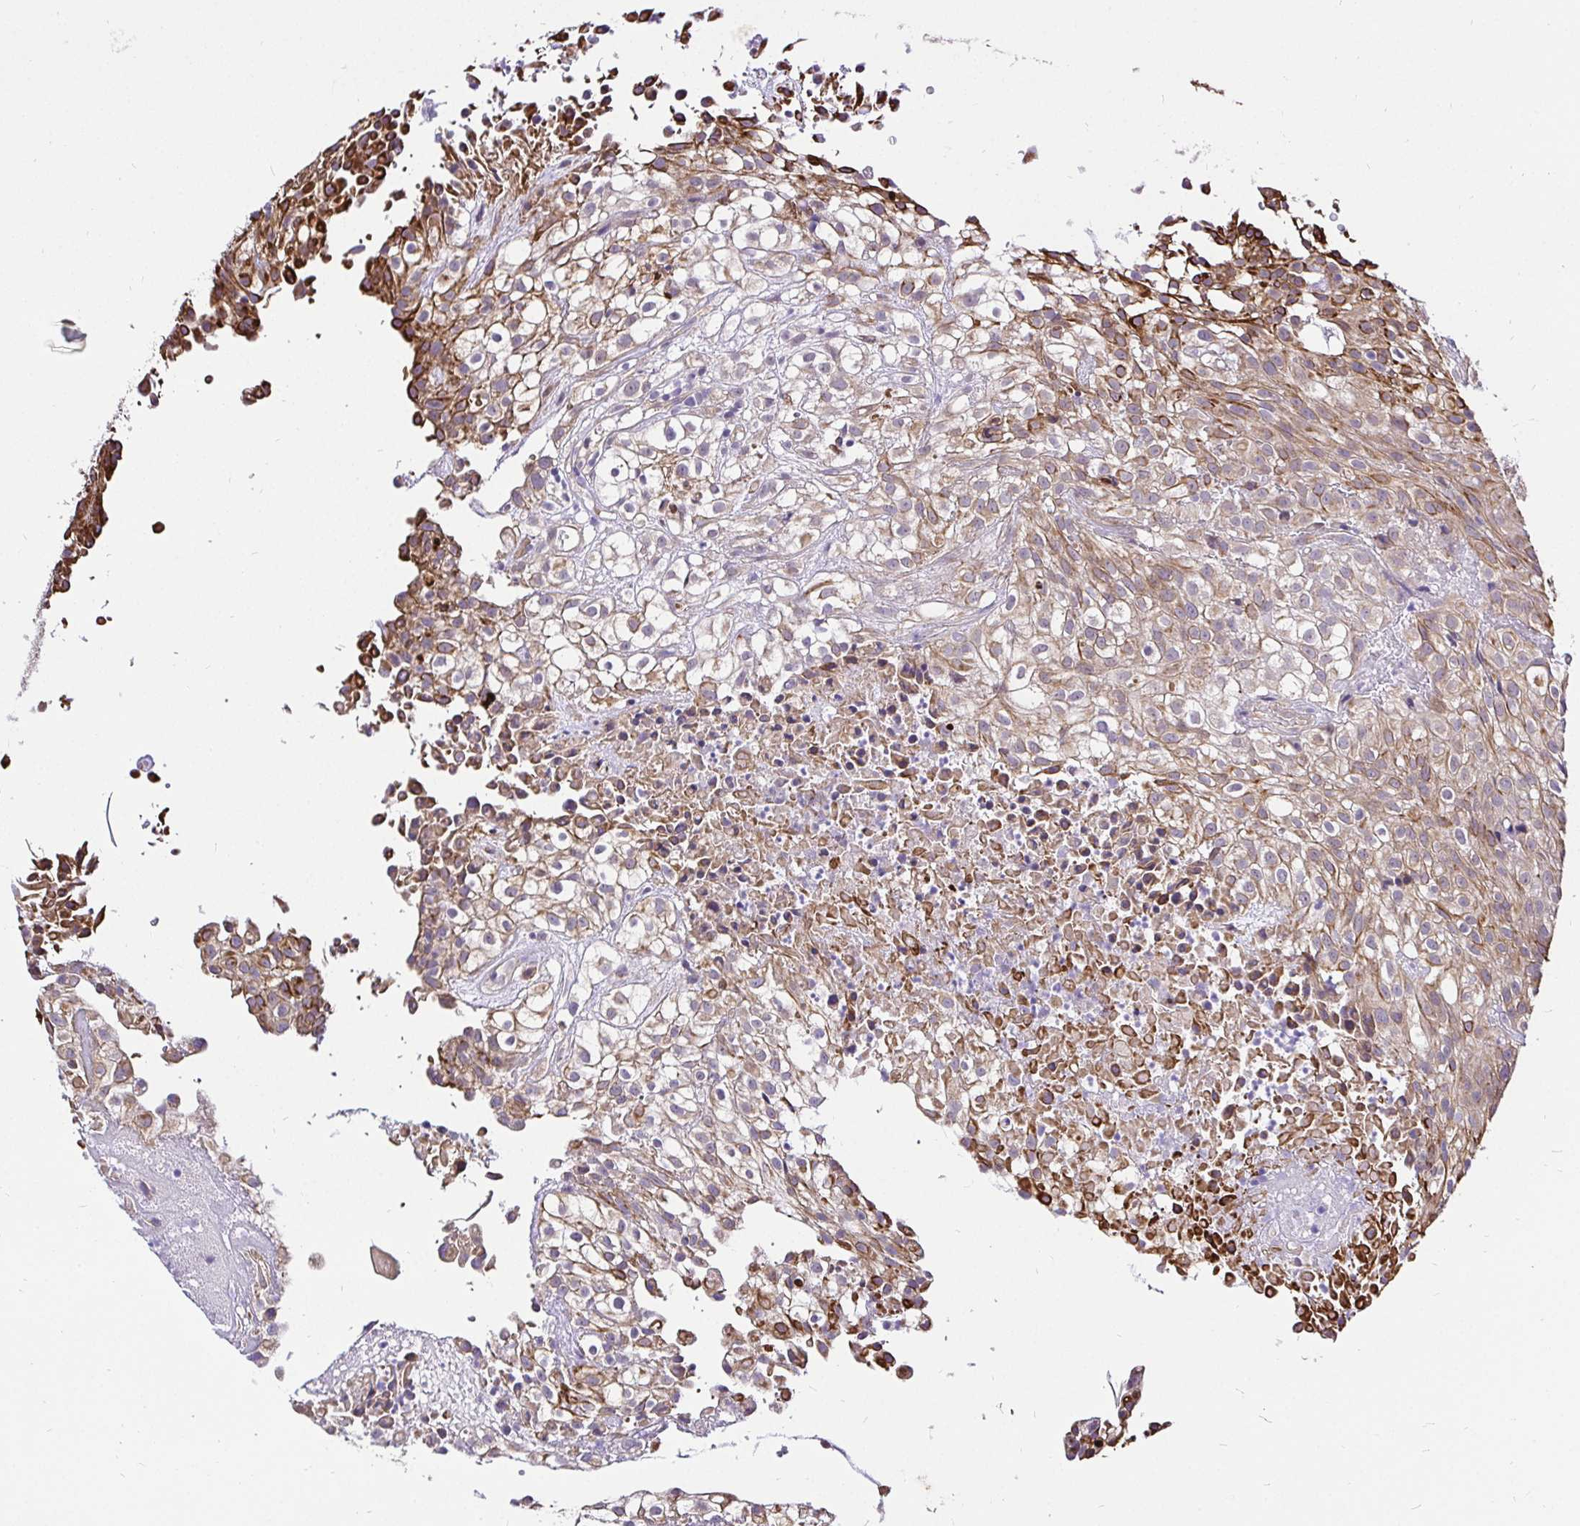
{"staining": {"intensity": "moderate", "quantity": "<25%", "location": "cytoplasmic/membranous"}, "tissue": "urothelial cancer", "cell_type": "Tumor cells", "image_type": "cancer", "snomed": [{"axis": "morphology", "description": "Urothelial carcinoma, High grade"}, {"axis": "topography", "description": "Urinary bladder"}], "caption": "Brown immunohistochemical staining in human urothelial carcinoma (high-grade) demonstrates moderate cytoplasmic/membranous staining in about <25% of tumor cells.", "gene": "CCDC122", "patient": {"sex": "male", "age": 56}}